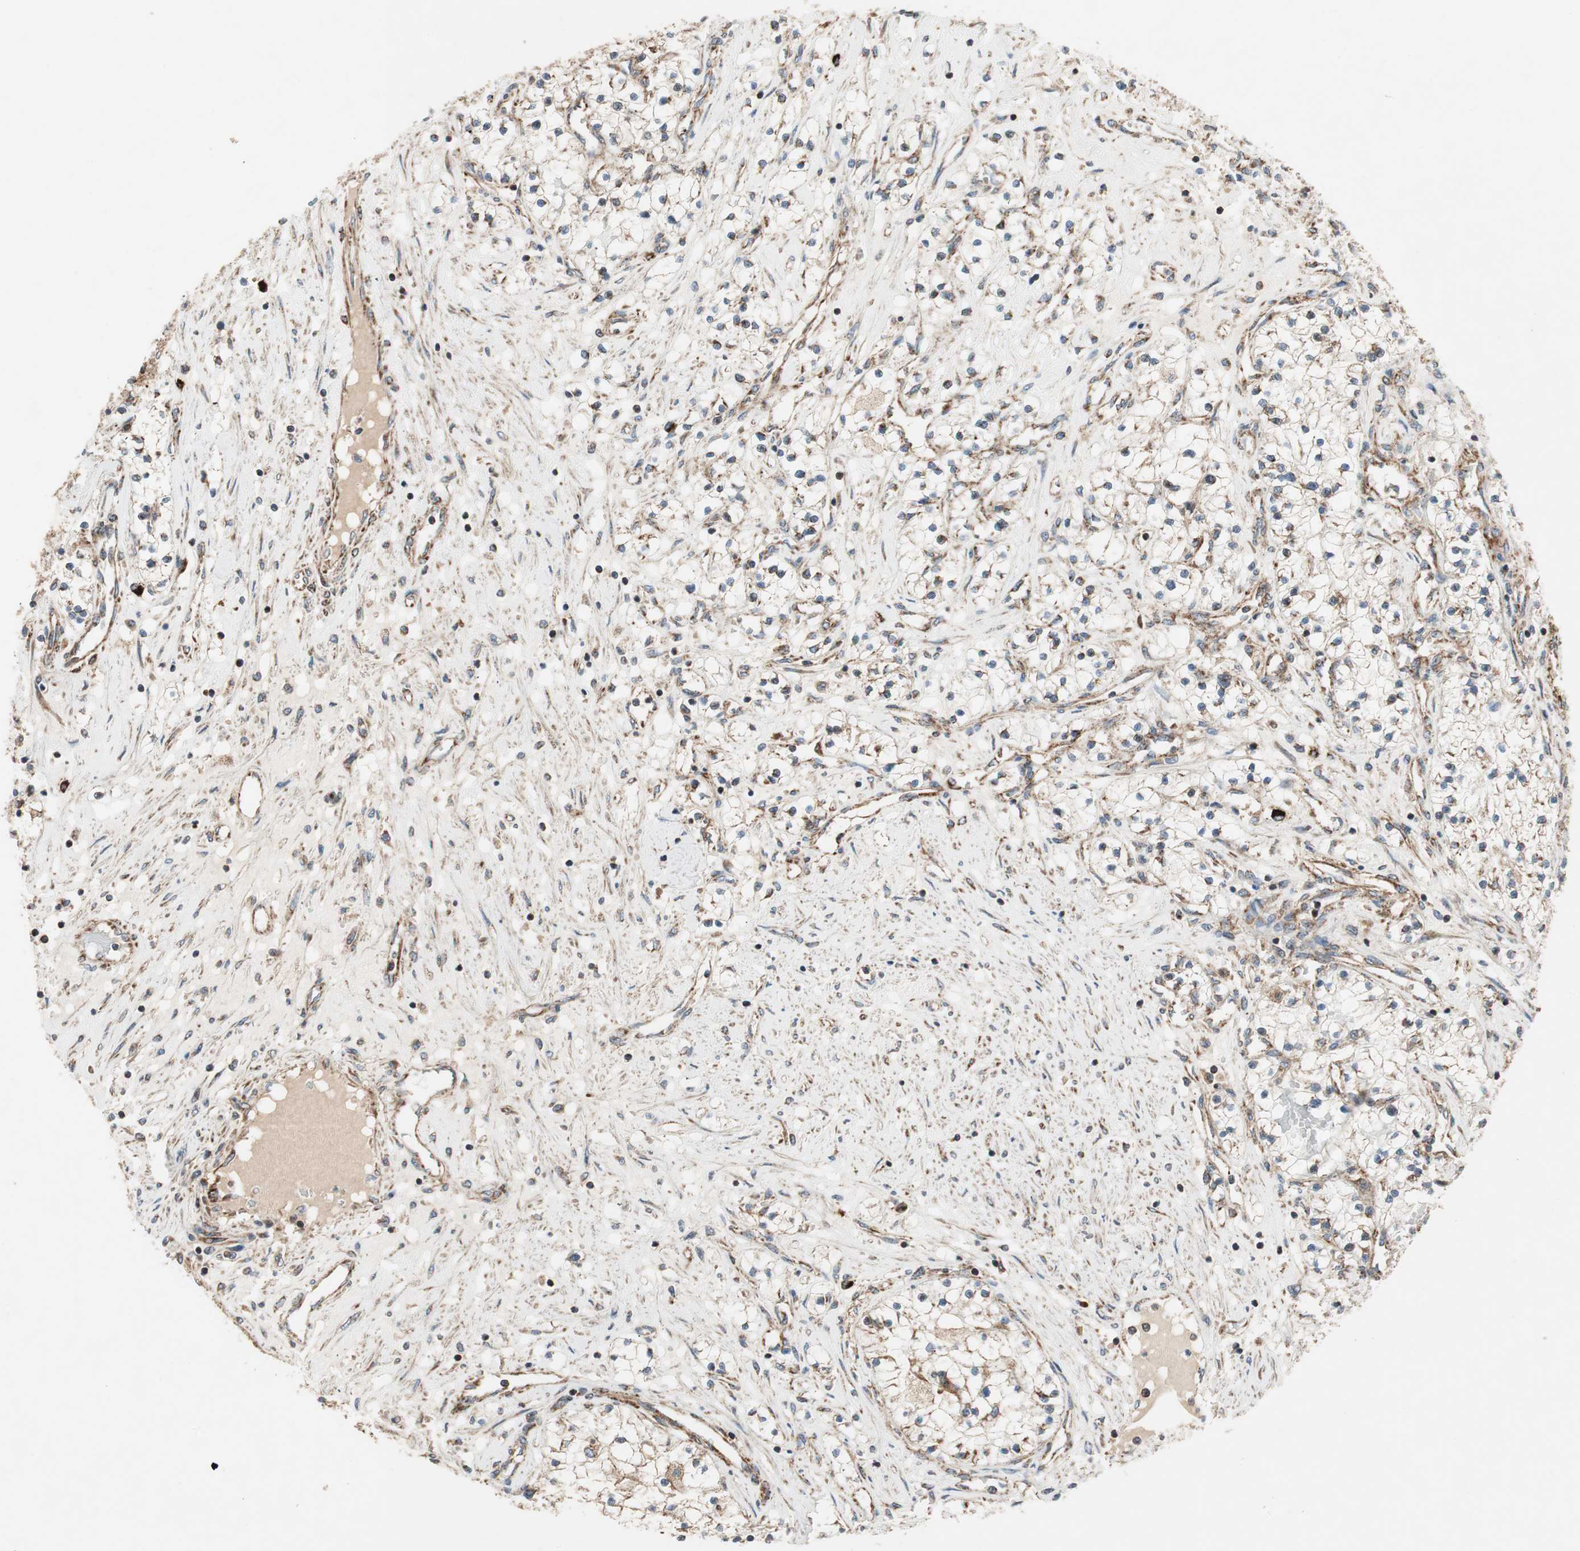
{"staining": {"intensity": "moderate", "quantity": "25%-75%", "location": "cytoplasmic/membranous"}, "tissue": "renal cancer", "cell_type": "Tumor cells", "image_type": "cancer", "snomed": [{"axis": "morphology", "description": "Adenocarcinoma, NOS"}, {"axis": "topography", "description": "Kidney"}], "caption": "Adenocarcinoma (renal) tissue displays moderate cytoplasmic/membranous staining in about 25%-75% of tumor cells", "gene": "AKAP1", "patient": {"sex": "male", "age": 68}}